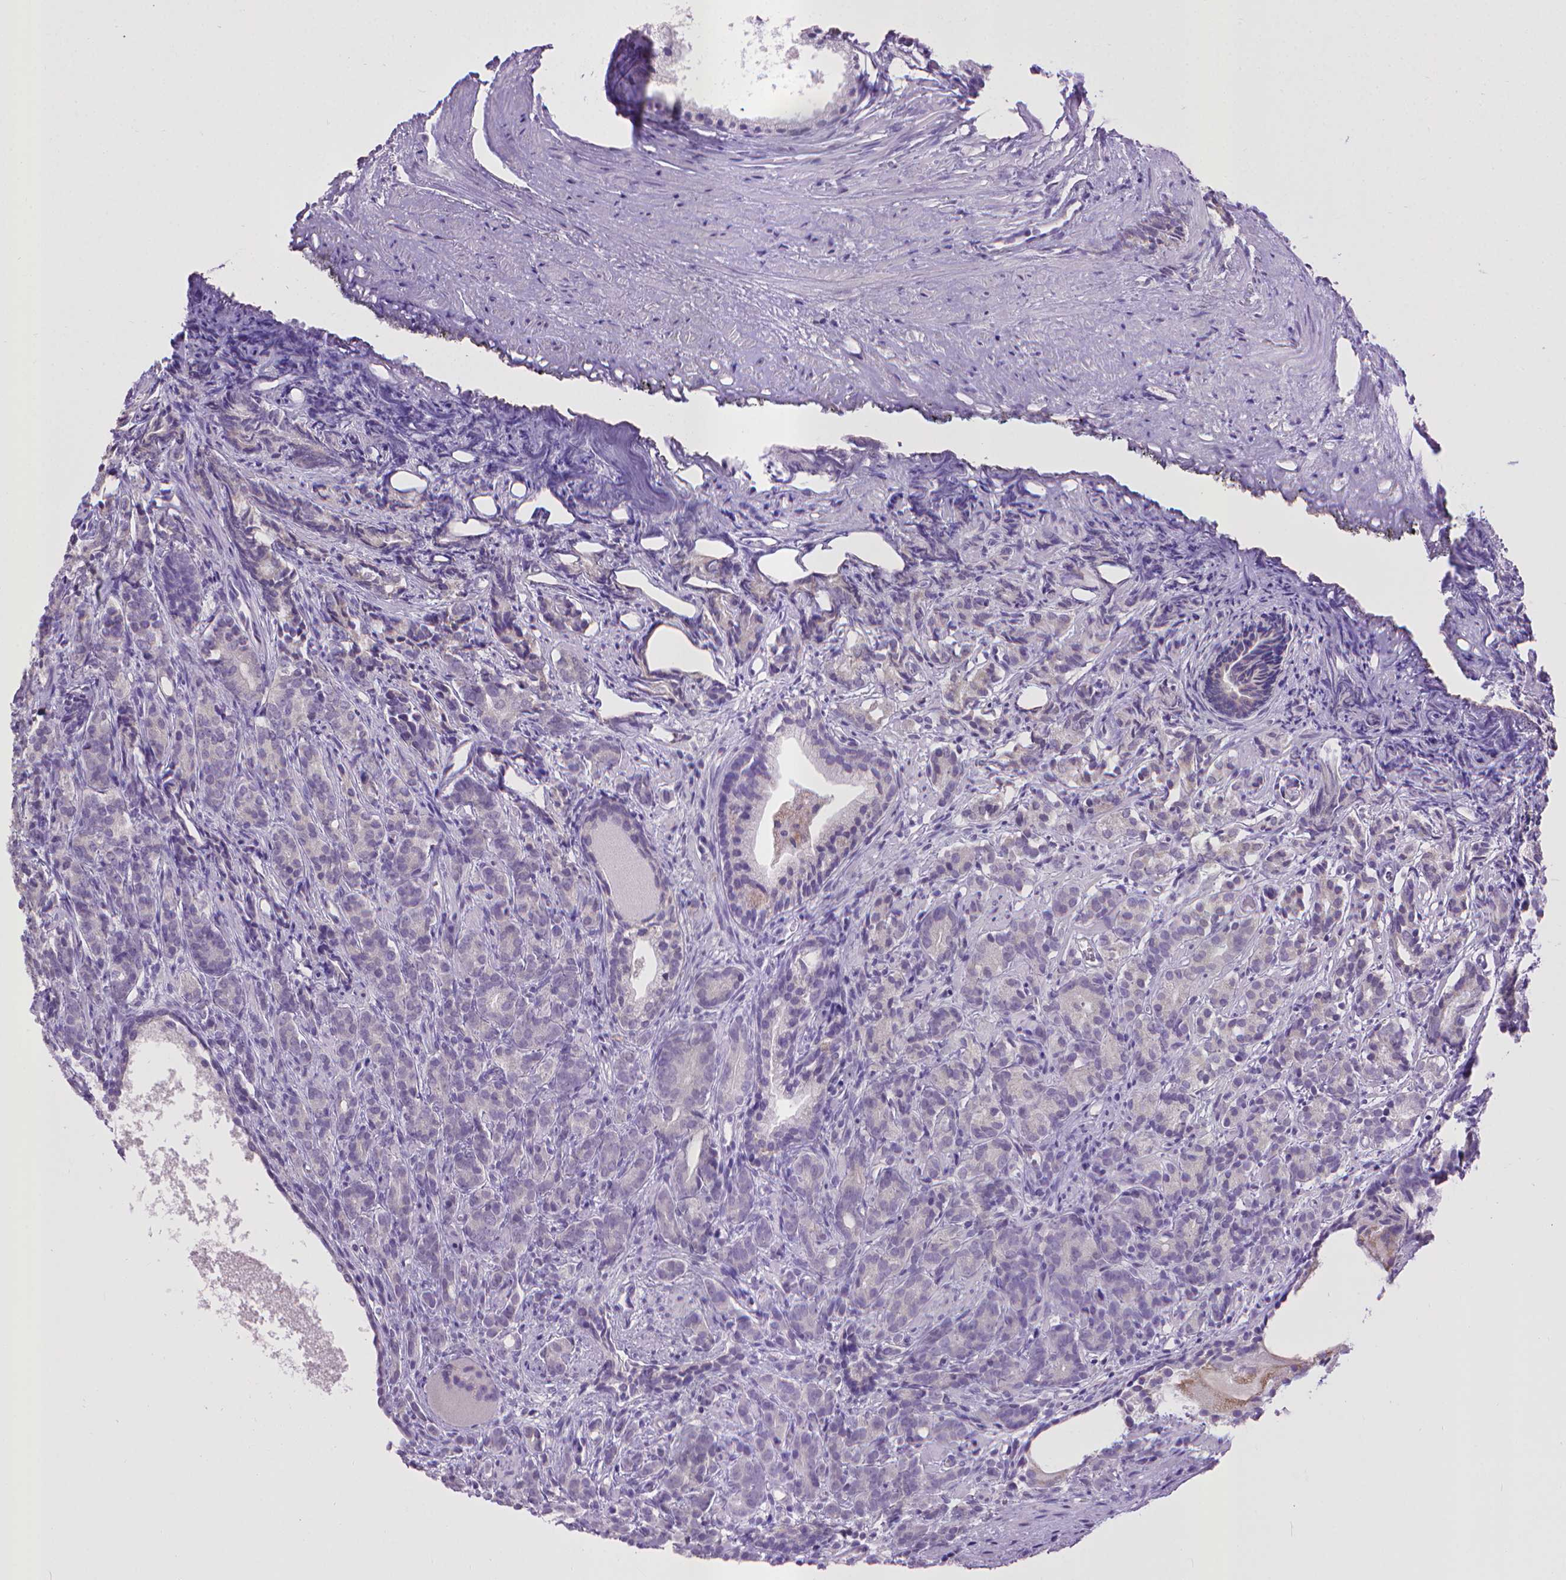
{"staining": {"intensity": "negative", "quantity": "none", "location": "none"}, "tissue": "prostate cancer", "cell_type": "Tumor cells", "image_type": "cancer", "snomed": [{"axis": "morphology", "description": "Adenocarcinoma, High grade"}, {"axis": "topography", "description": "Prostate"}], "caption": "Protein analysis of prostate cancer (high-grade adenocarcinoma) shows no significant expression in tumor cells.", "gene": "KMO", "patient": {"sex": "male", "age": 84}}